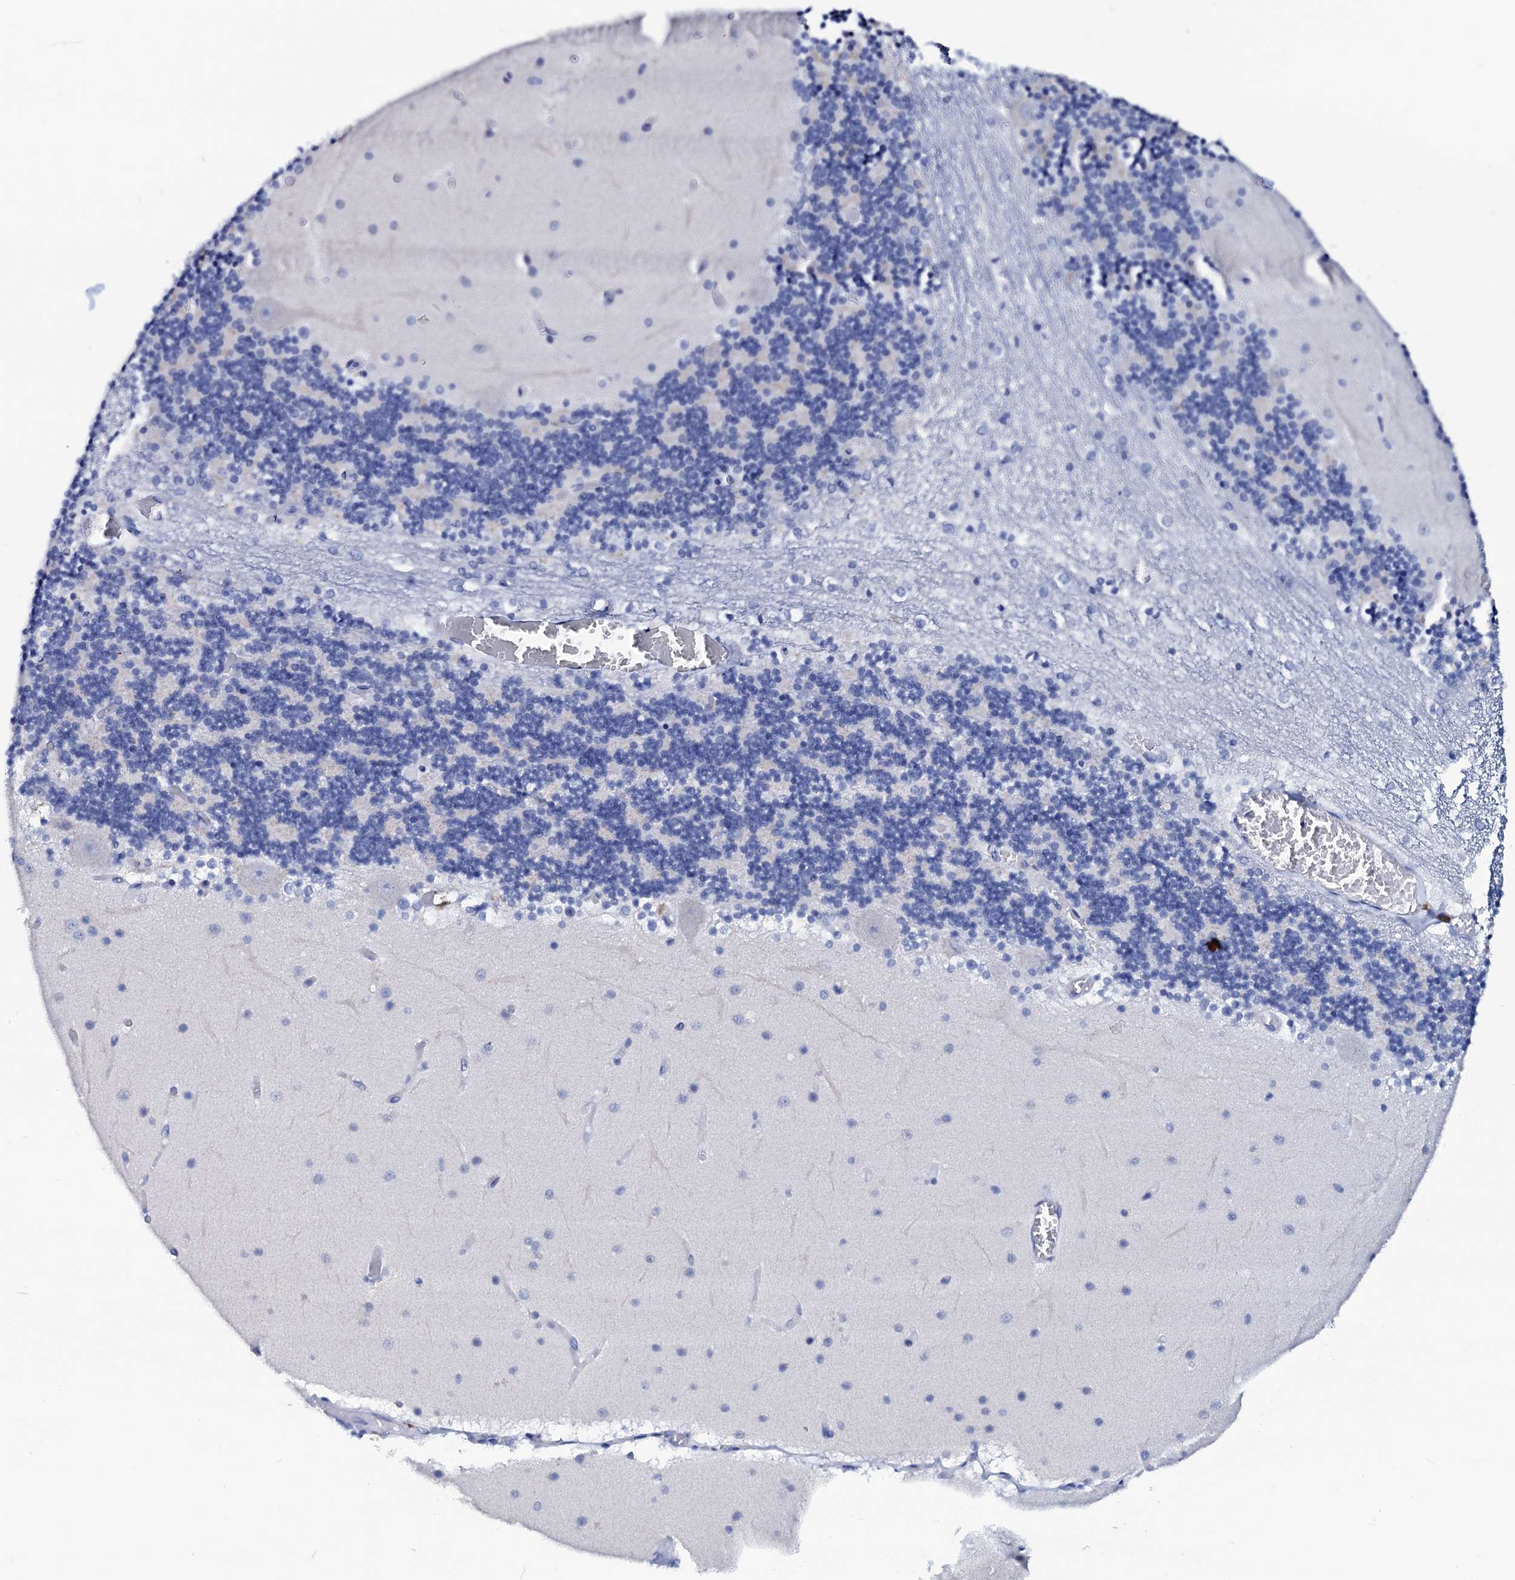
{"staining": {"intensity": "negative", "quantity": "none", "location": "none"}, "tissue": "cerebellum", "cell_type": "Cells in granular layer", "image_type": "normal", "snomed": [{"axis": "morphology", "description": "Normal tissue, NOS"}, {"axis": "topography", "description": "Cerebellum"}], "caption": "Cells in granular layer show no significant expression in normal cerebellum.", "gene": "SPATA19", "patient": {"sex": "female", "age": 28}}